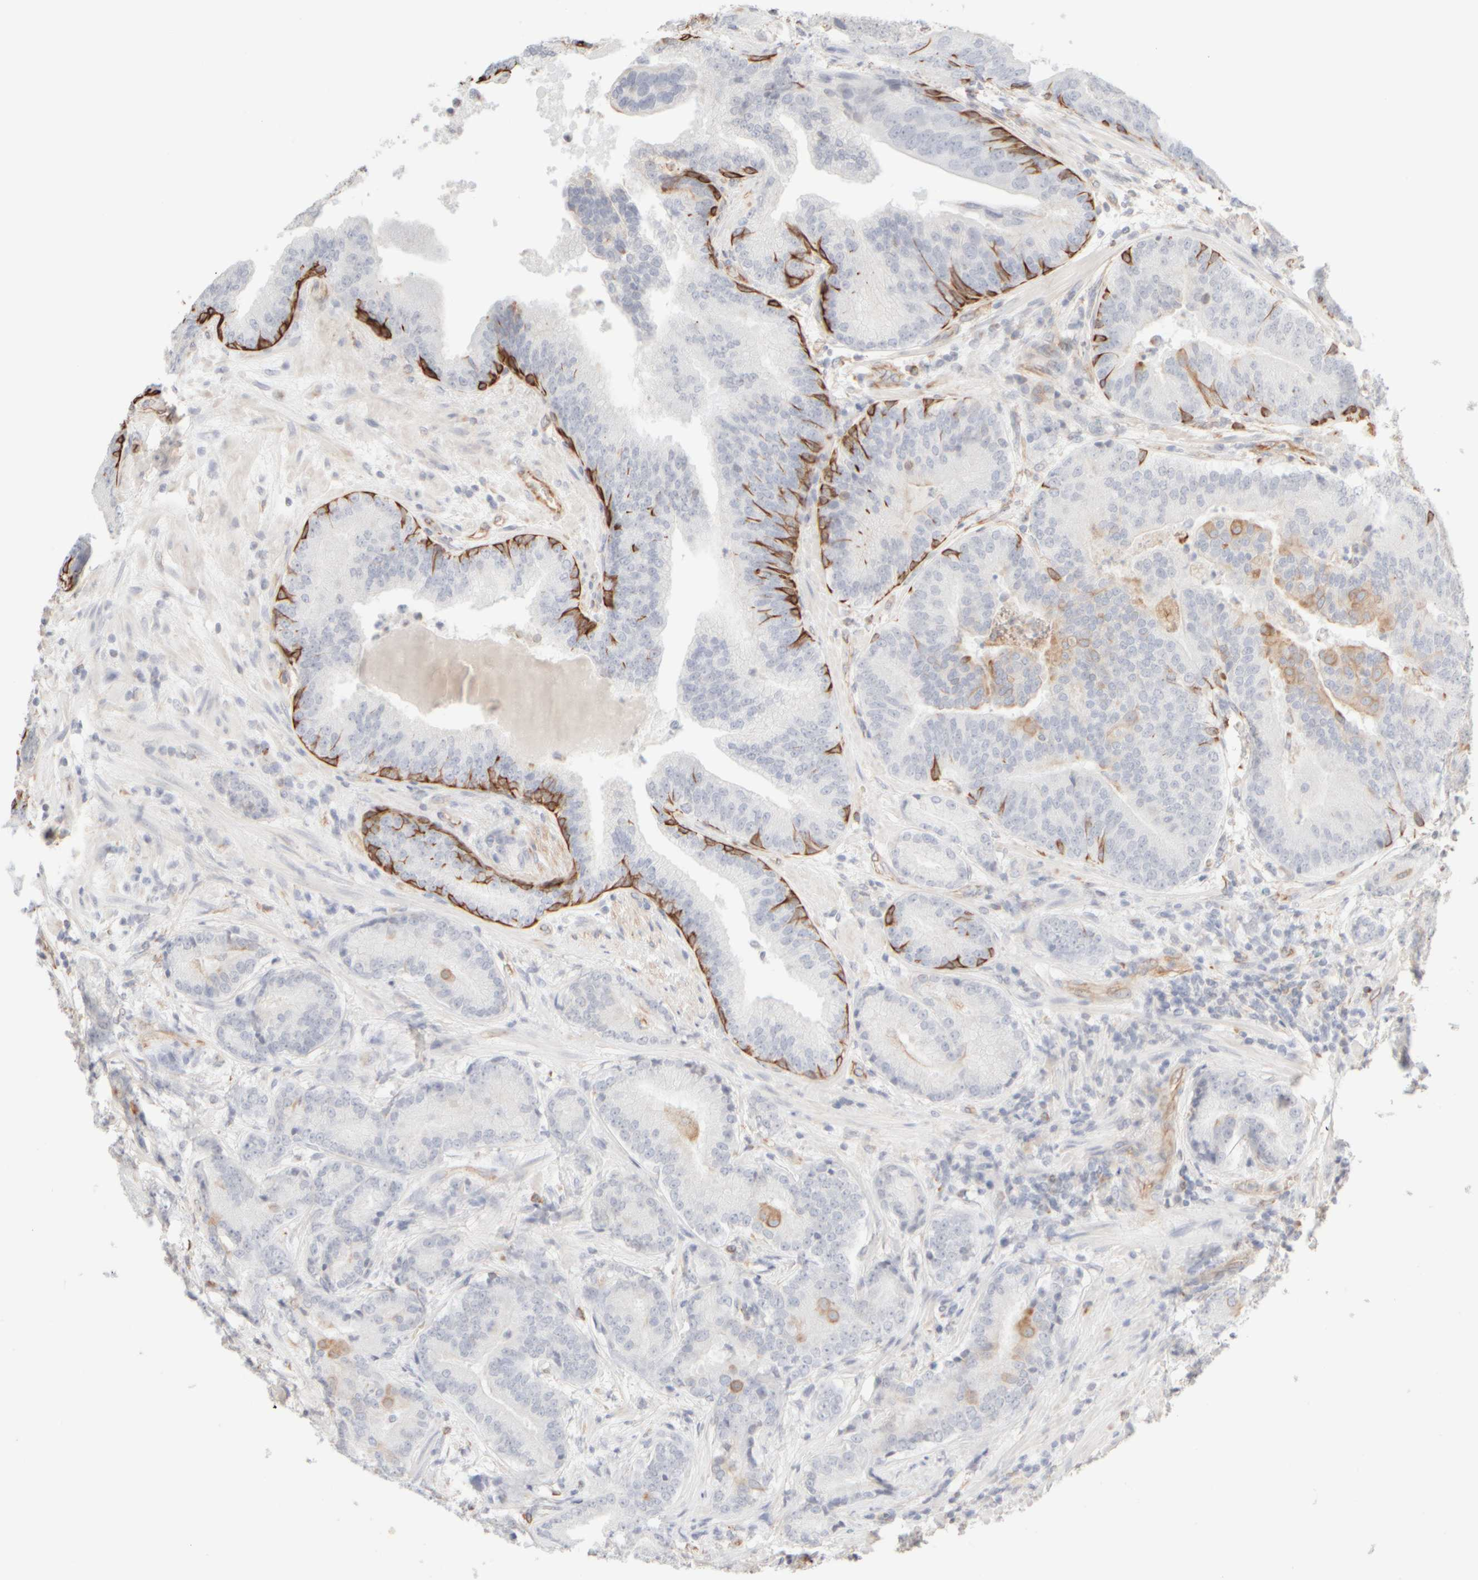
{"staining": {"intensity": "moderate", "quantity": "<25%", "location": "cytoplasmic/membranous"}, "tissue": "prostate cancer", "cell_type": "Tumor cells", "image_type": "cancer", "snomed": [{"axis": "morphology", "description": "Adenocarcinoma, High grade"}, {"axis": "topography", "description": "Prostate"}], "caption": "The micrograph exhibits a brown stain indicating the presence of a protein in the cytoplasmic/membranous of tumor cells in prostate cancer (high-grade adenocarcinoma).", "gene": "KRT15", "patient": {"sex": "male", "age": 55}}